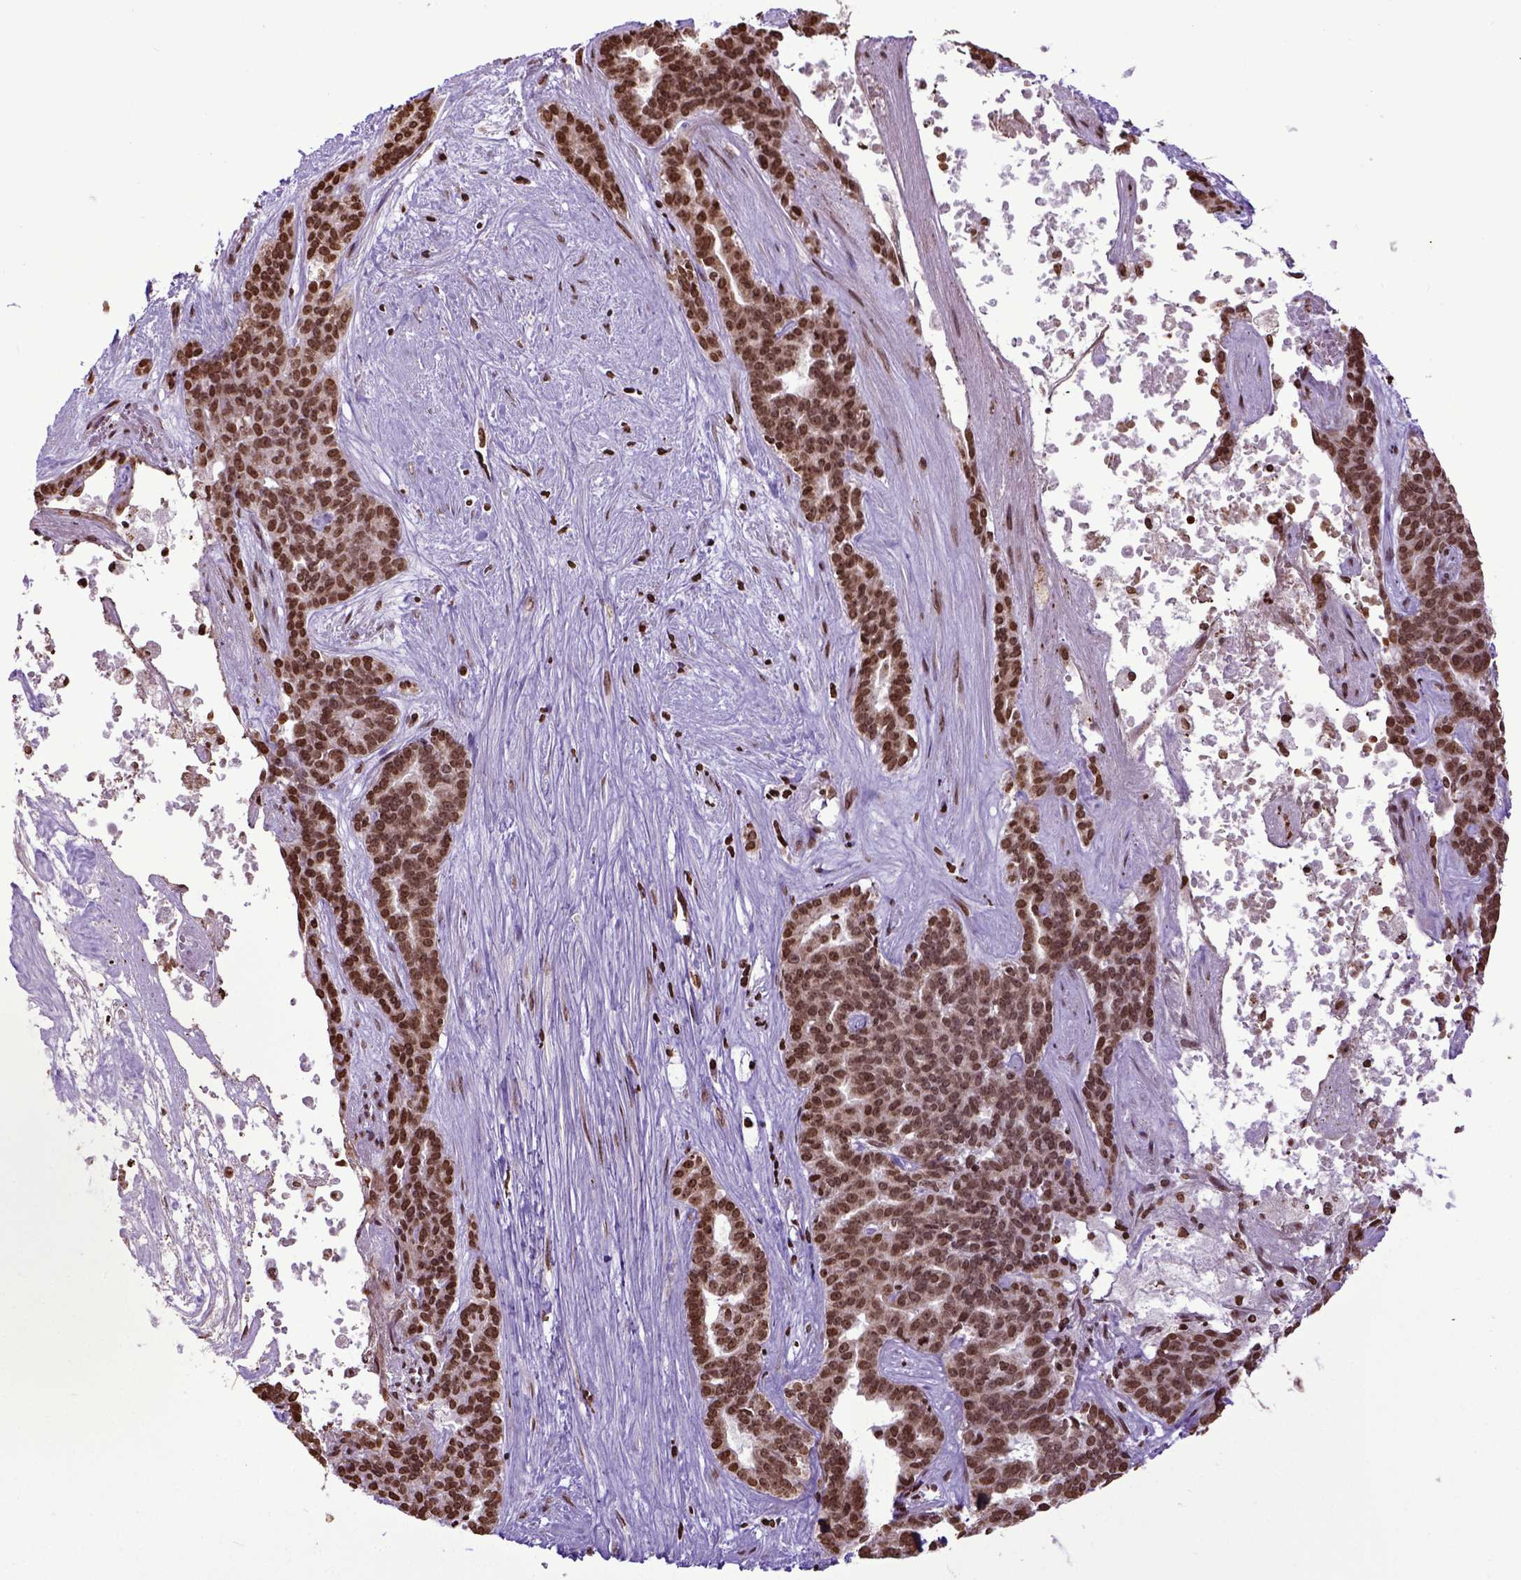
{"staining": {"intensity": "moderate", "quantity": ">75%", "location": "nuclear"}, "tissue": "liver cancer", "cell_type": "Tumor cells", "image_type": "cancer", "snomed": [{"axis": "morphology", "description": "Cholangiocarcinoma"}, {"axis": "topography", "description": "Liver"}], "caption": "Tumor cells reveal medium levels of moderate nuclear staining in approximately >75% of cells in liver cholangiocarcinoma.", "gene": "ZNF75D", "patient": {"sex": "female", "age": 47}}